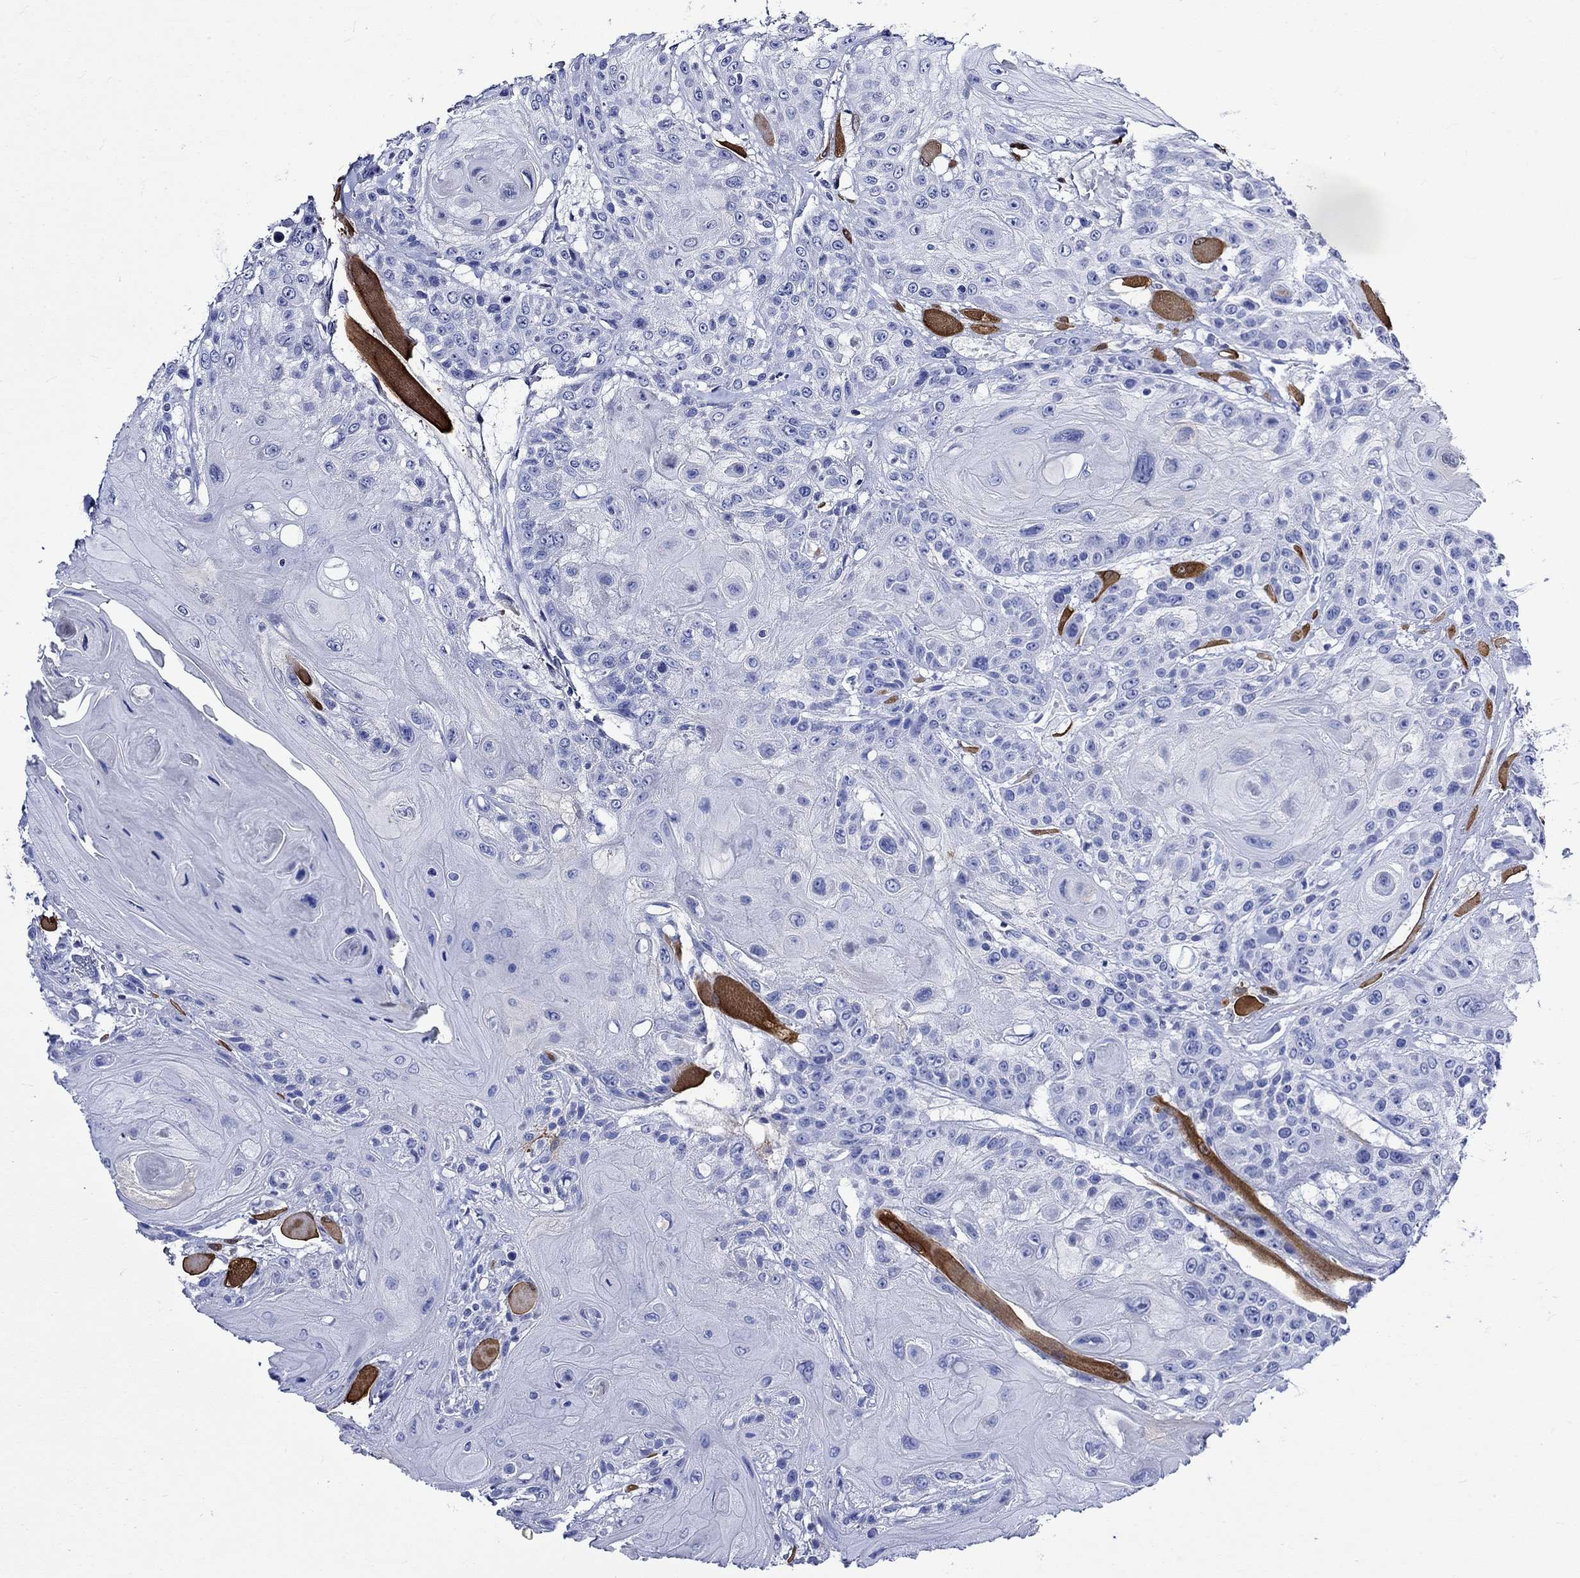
{"staining": {"intensity": "negative", "quantity": "none", "location": "none"}, "tissue": "head and neck cancer", "cell_type": "Tumor cells", "image_type": "cancer", "snomed": [{"axis": "morphology", "description": "Squamous cell carcinoma, NOS"}, {"axis": "topography", "description": "Head-Neck"}], "caption": "Tumor cells are negative for protein expression in human squamous cell carcinoma (head and neck).", "gene": "CRYAB", "patient": {"sex": "female", "age": 59}}